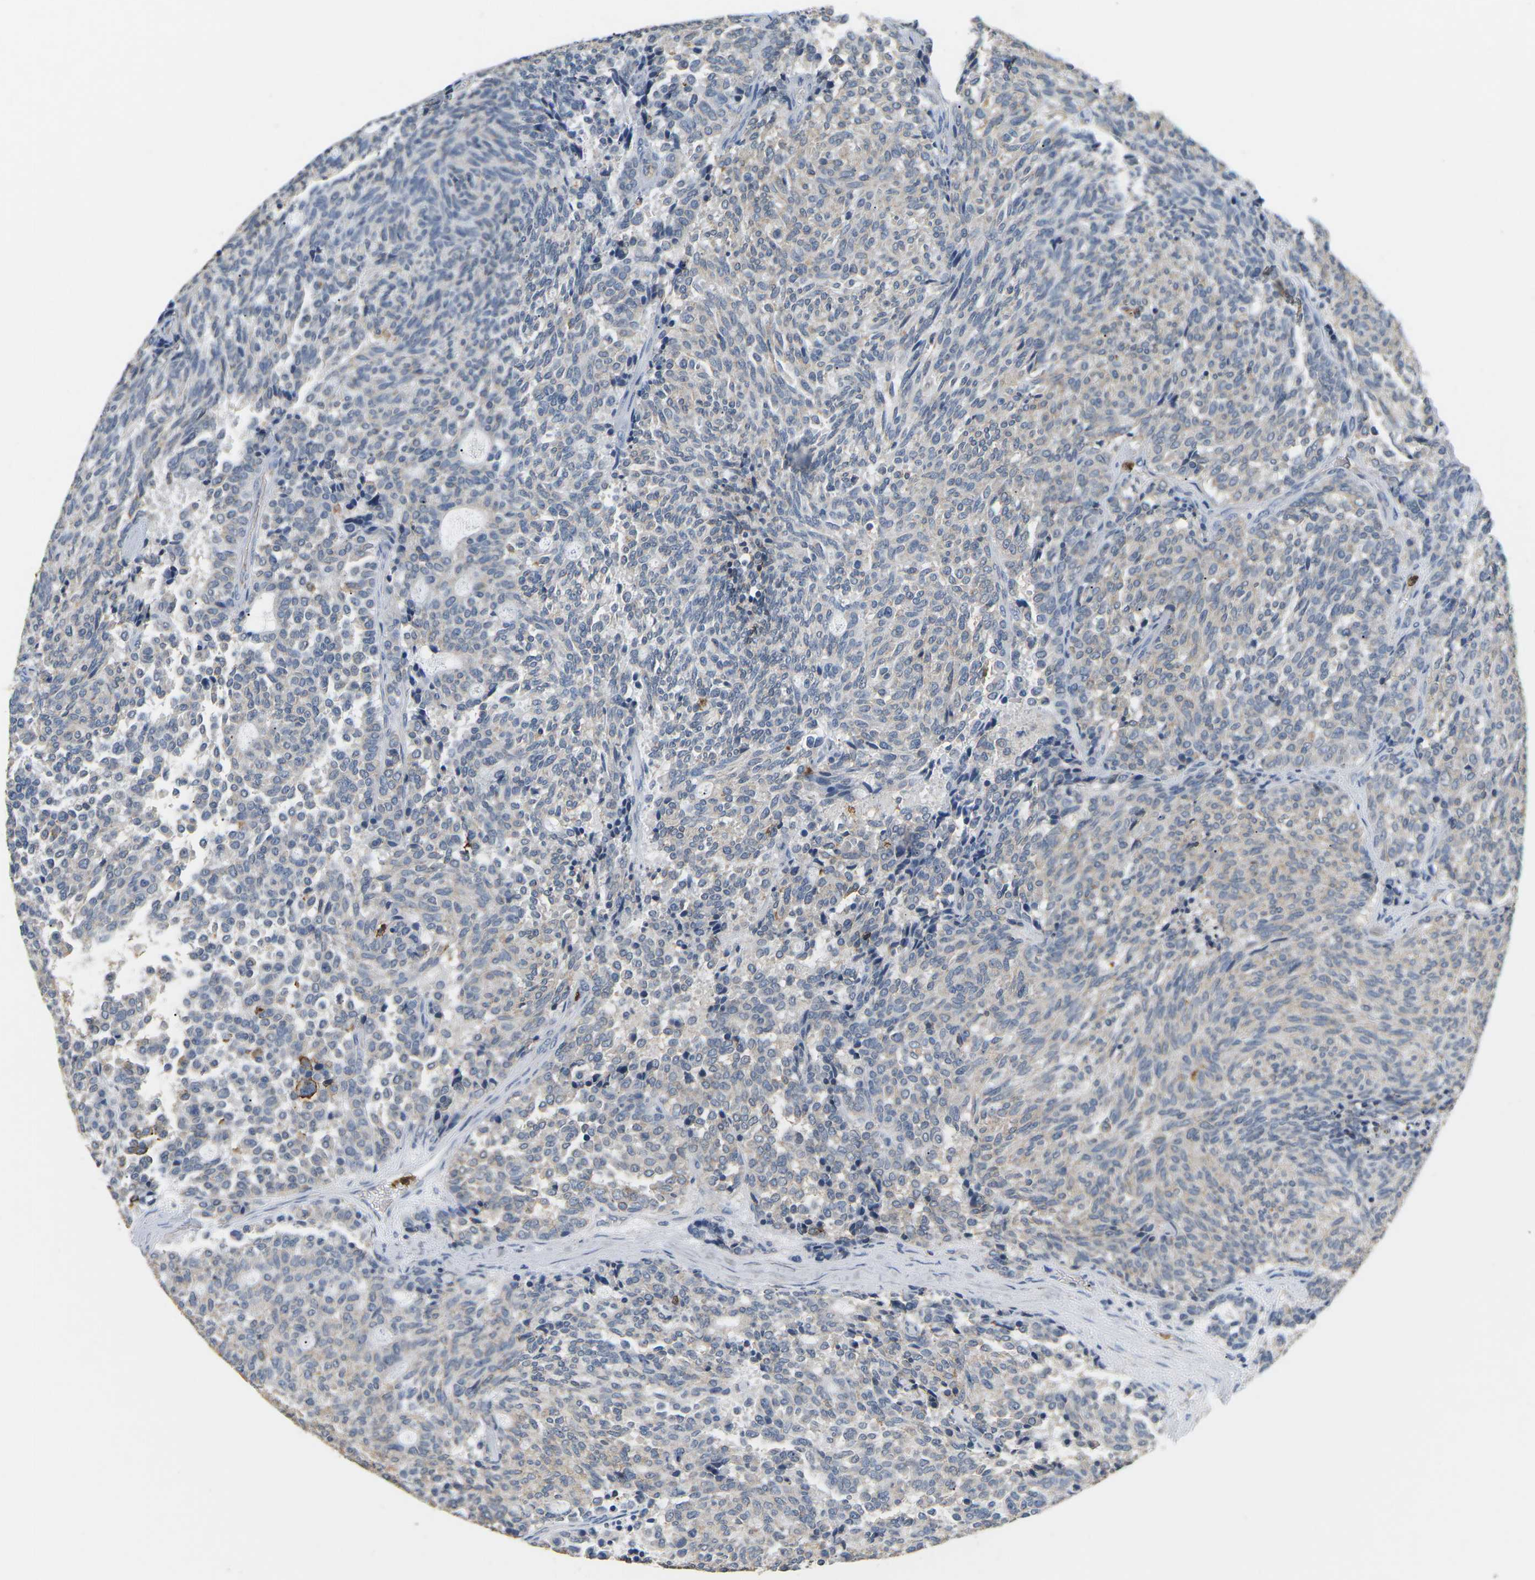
{"staining": {"intensity": "negative", "quantity": "none", "location": "none"}, "tissue": "carcinoid", "cell_type": "Tumor cells", "image_type": "cancer", "snomed": [{"axis": "morphology", "description": "Carcinoid, malignant, NOS"}, {"axis": "topography", "description": "Pancreas"}], "caption": "There is no significant expression in tumor cells of malignant carcinoid. (Immunohistochemistry, brightfield microscopy, high magnification).", "gene": "ADM", "patient": {"sex": "female", "age": 54}}